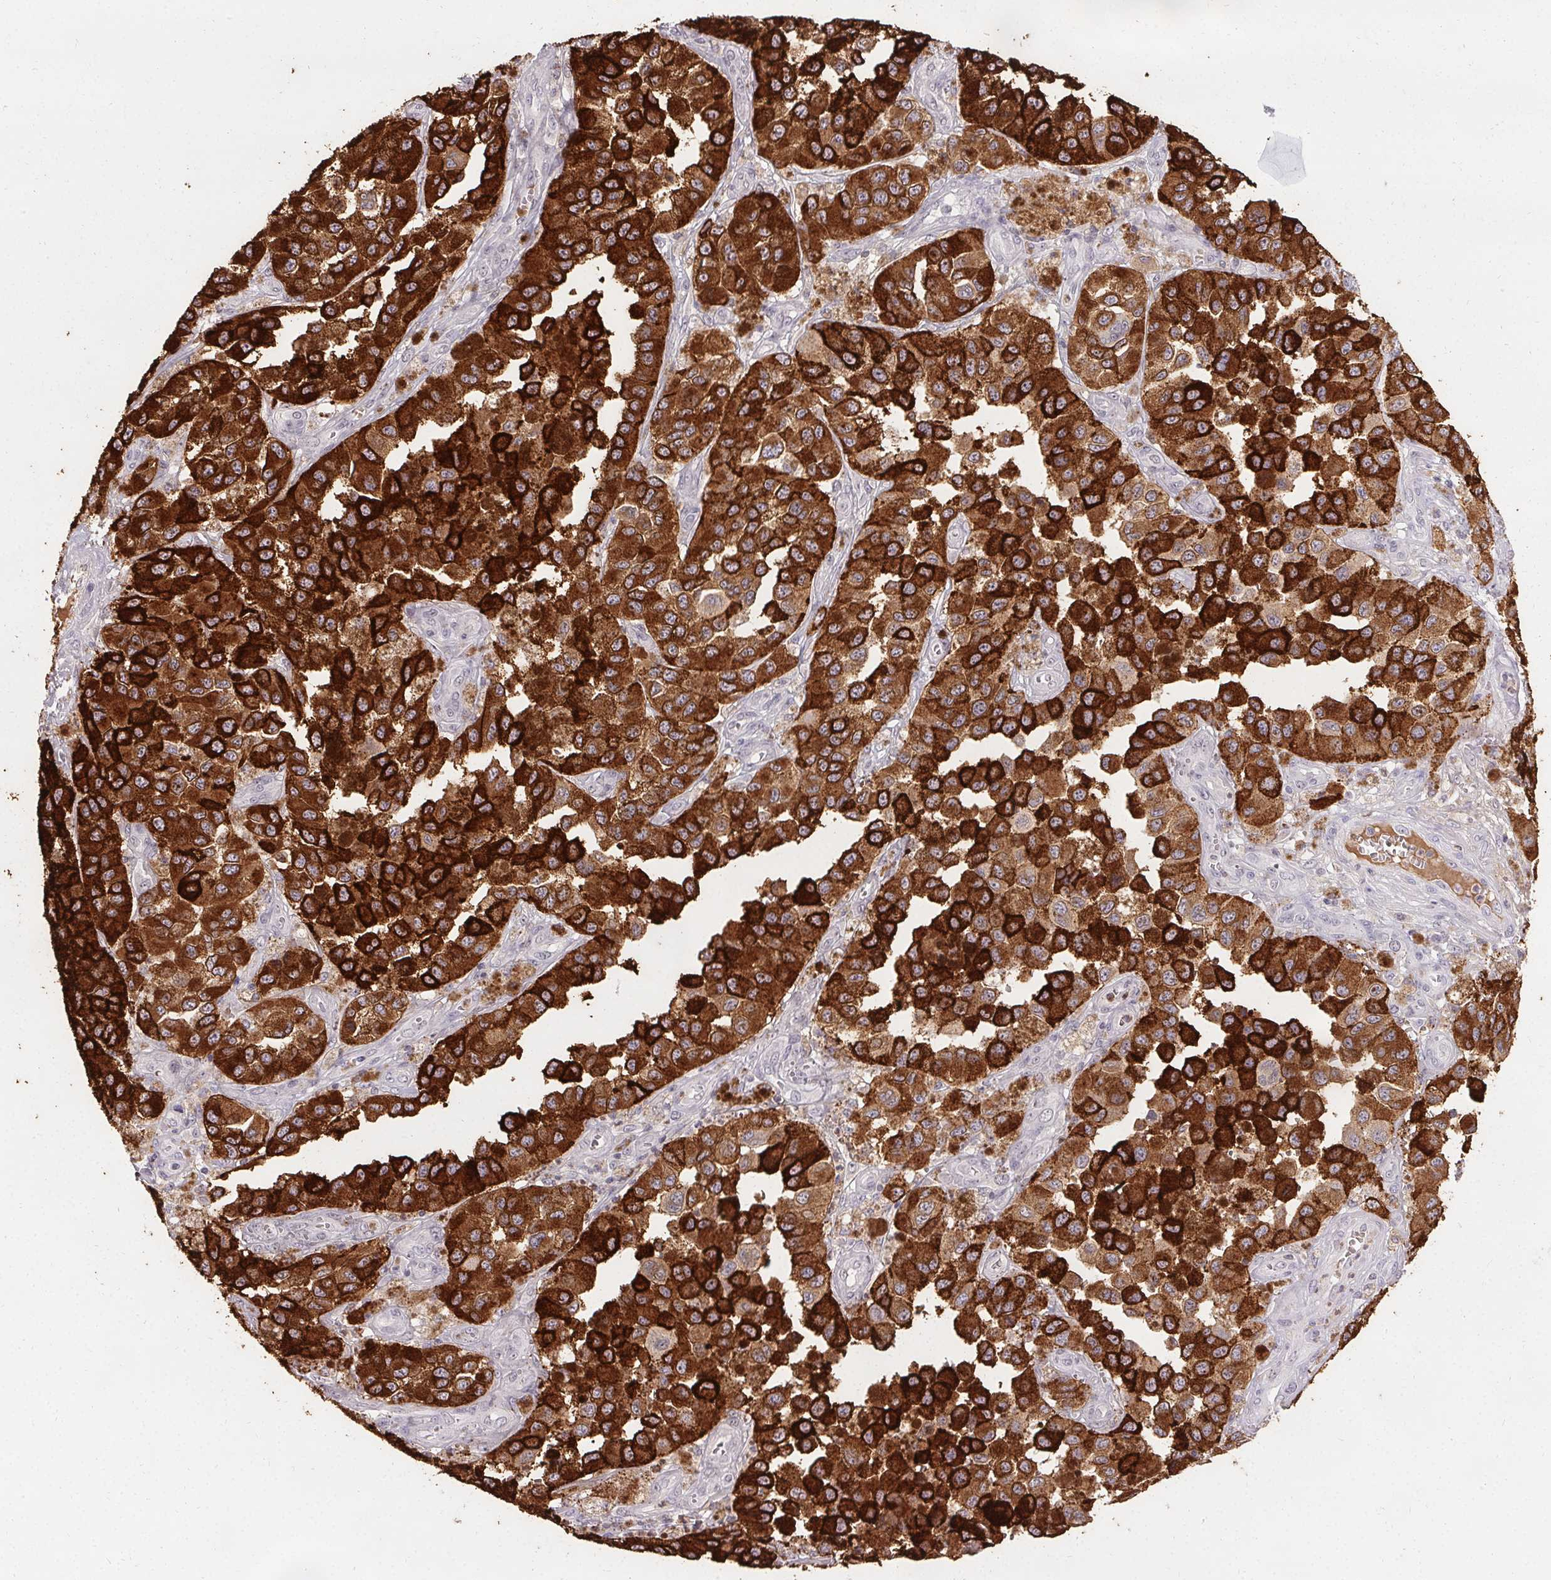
{"staining": {"intensity": "strong", "quantity": ">75%", "location": "cytoplasmic/membranous"}, "tissue": "melanoma", "cell_type": "Tumor cells", "image_type": "cancer", "snomed": [{"axis": "morphology", "description": "Malignant melanoma, NOS"}, {"axis": "topography", "description": "Skin"}], "caption": "This is an image of immunohistochemistry (IHC) staining of melanoma, which shows strong positivity in the cytoplasmic/membranous of tumor cells.", "gene": "PMEL", "patient": {"sex": "female", "age": 58}}